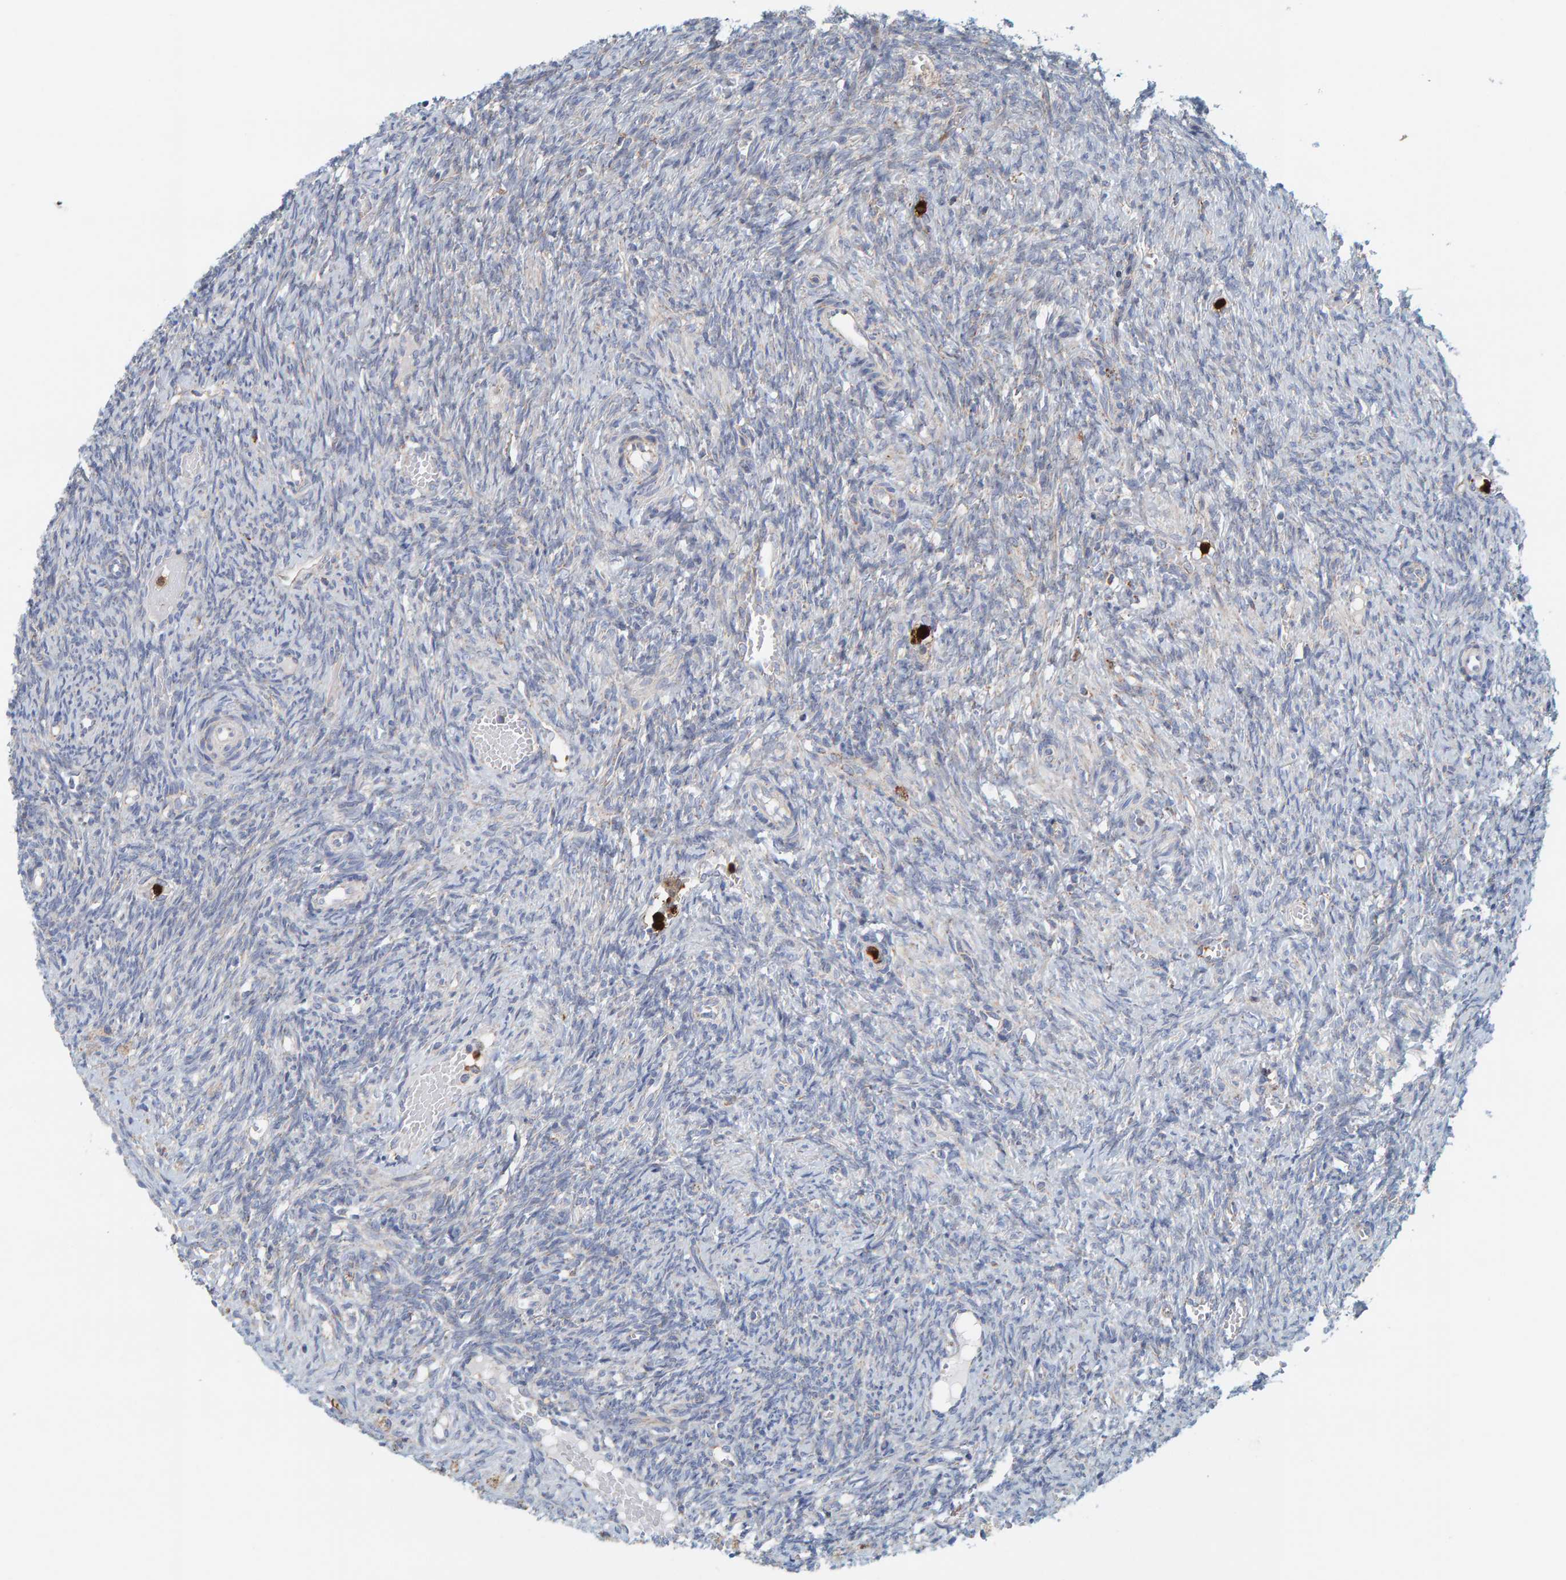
{"staining": {"intensity": "weak", "quantity": "<25%", "location": "cytoplasmic/membranous"}, "tissue": "ovary", "cell_type": "Ovarian stroma cells", "image_type": "normal", "snomed": [{"axis": "morphology", "description": "Normal tissue, NOS"}, {"axis": "topography", "description": "Ovary"}], "caption": "DAB (3,3'-diaminobenzidine) immunohistochemical staining of normal human ovary exhibits no significant positivity in ovarian stroma cells. (DAB (3,3'-diaminobenzidine) IHC, high magnification).", "gene": "B9D1", "patient": {"sex": "female", "age": 41}}